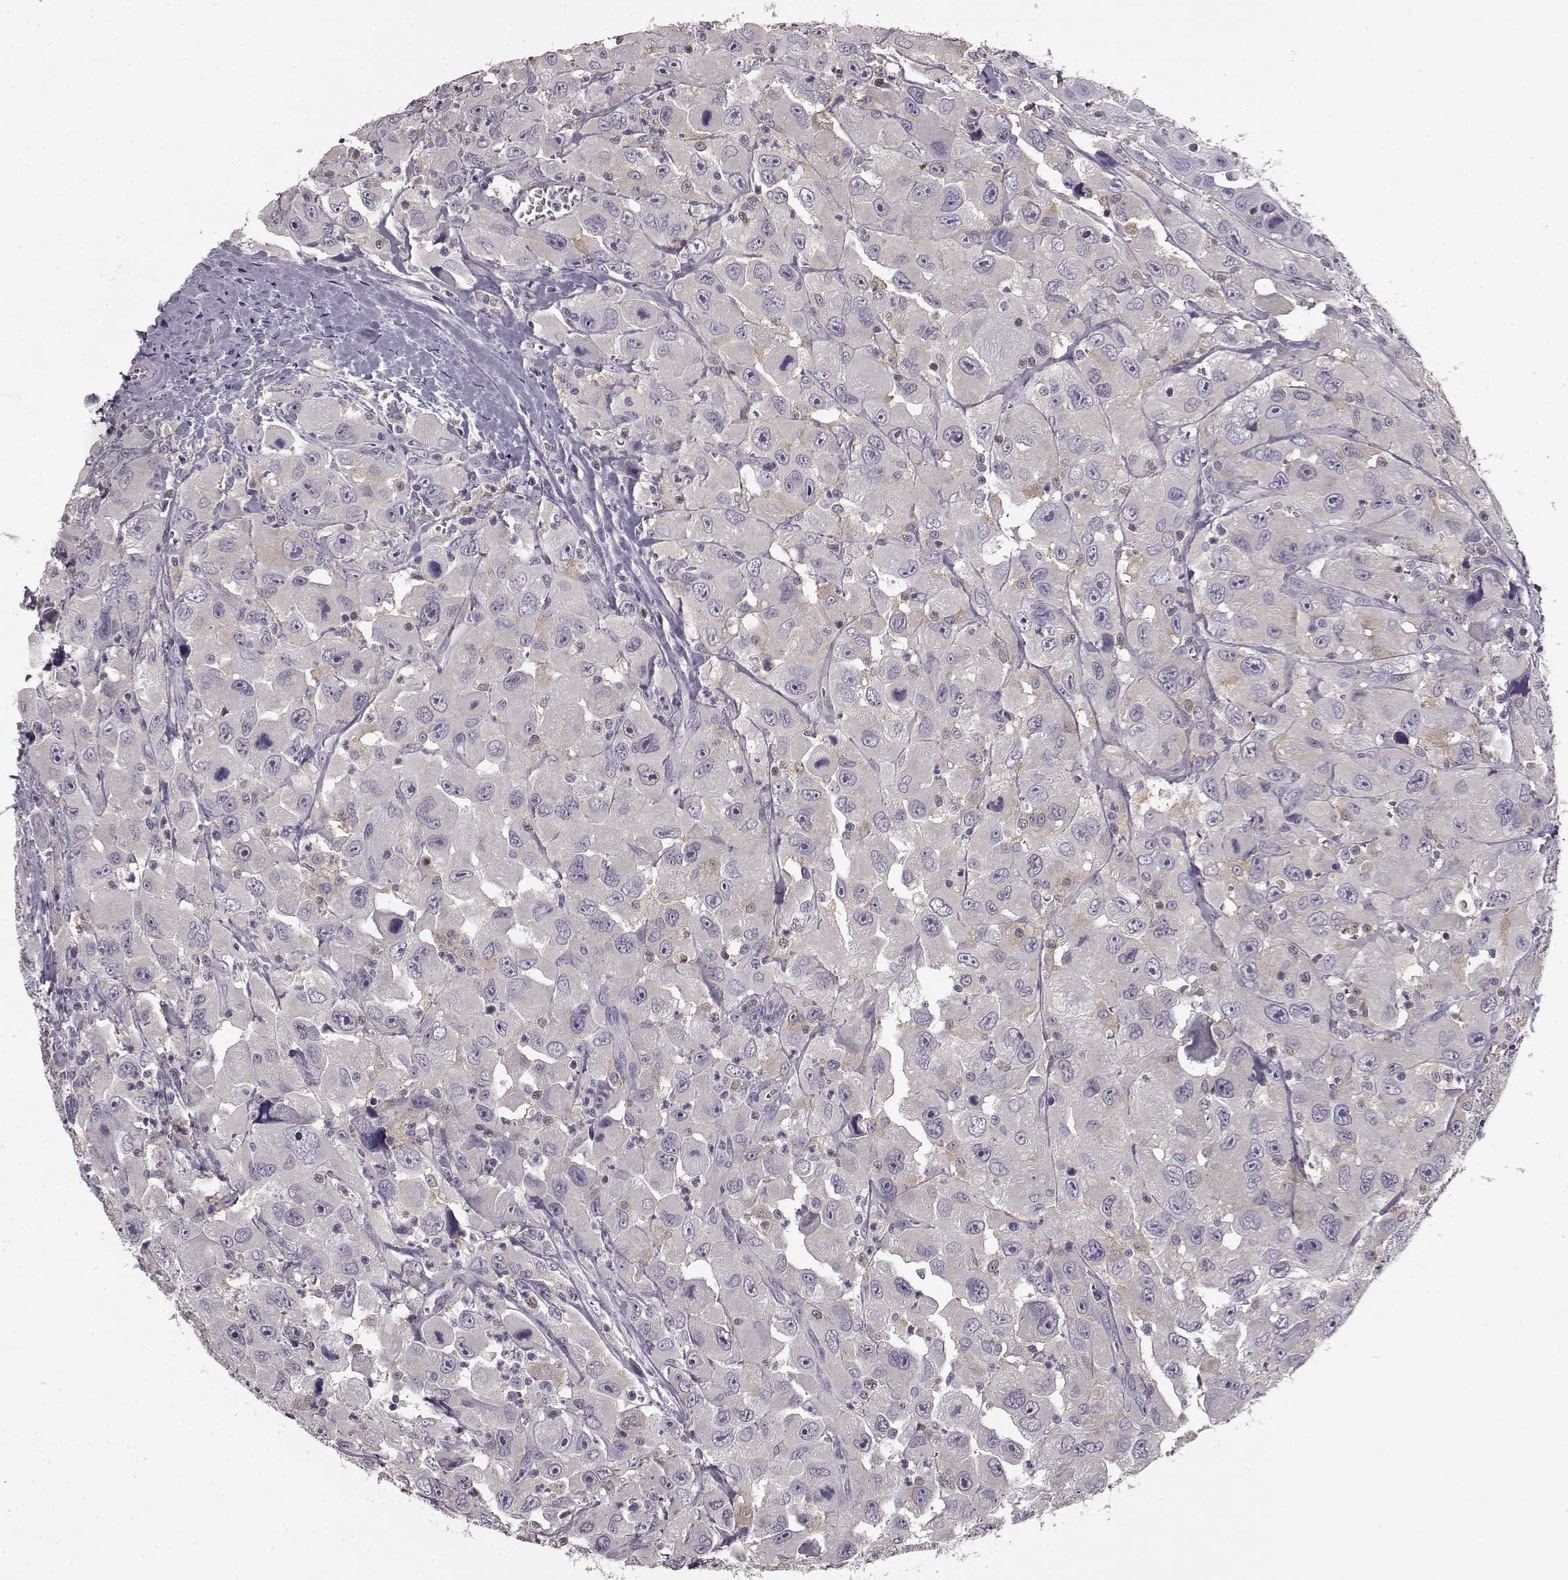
{"staining": {"intensity": "negative", "quantity": "none", "location": "none"}, "tissue": "head and neck cancer", "cell_type": "Tumor cells", "image_type": "cancer", "snomed": [{"axis": "morphology", "description": "Squamous cell carcinoma, NOS"}, {"axis": "morphology", "description": "Squamous cell carcinoma, metastatic, NOS"}, {"axis": "topography", "description": "Oral tissue"}, {"axis": "topography", "description": "Head-Neck"}], "caption": "IHC of human head and neck squamous cell carcinoma shows no positivity in tumor cells.", "gene": "KRT85", "patient": {"sex": "female", "age": 85}}